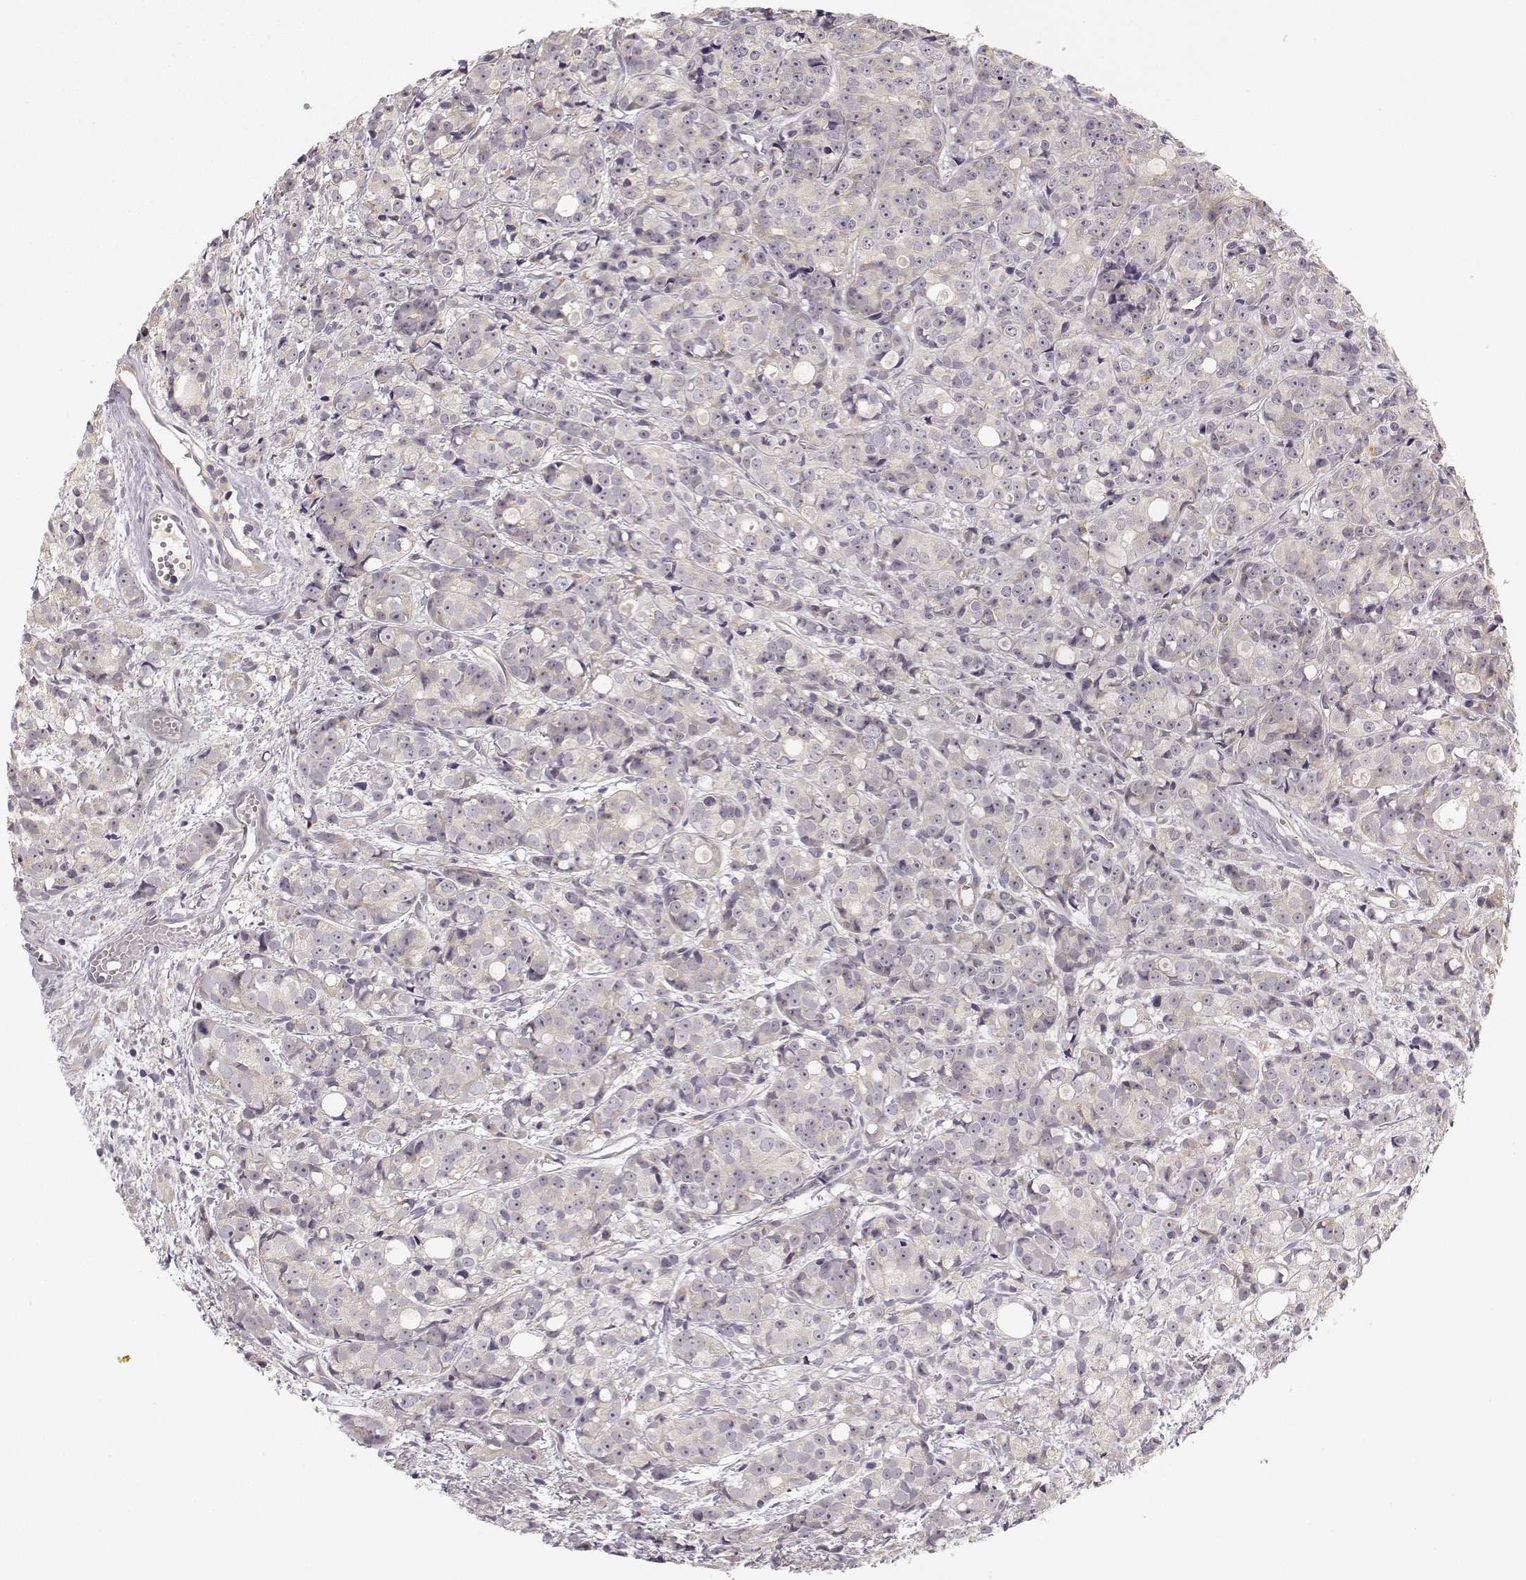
{"staining": {"intensity": "negative", "quantity": "none", "location": "none"}, "tissue": "prostate cancer", "cell_type": "Tumor cells", "image_type": "cancer", "snomed": [{"axis": "morphology", "description": "Adenocarcinoma, Medium grade"}, {"axis": "topography", "description": "Prostate"}], "caption": "Tumor cells show no significant positivity in prostate medium-grade adenocarcinoma.", "gene": "MED12L", "patient": {"sex": "male", "age": 74}}